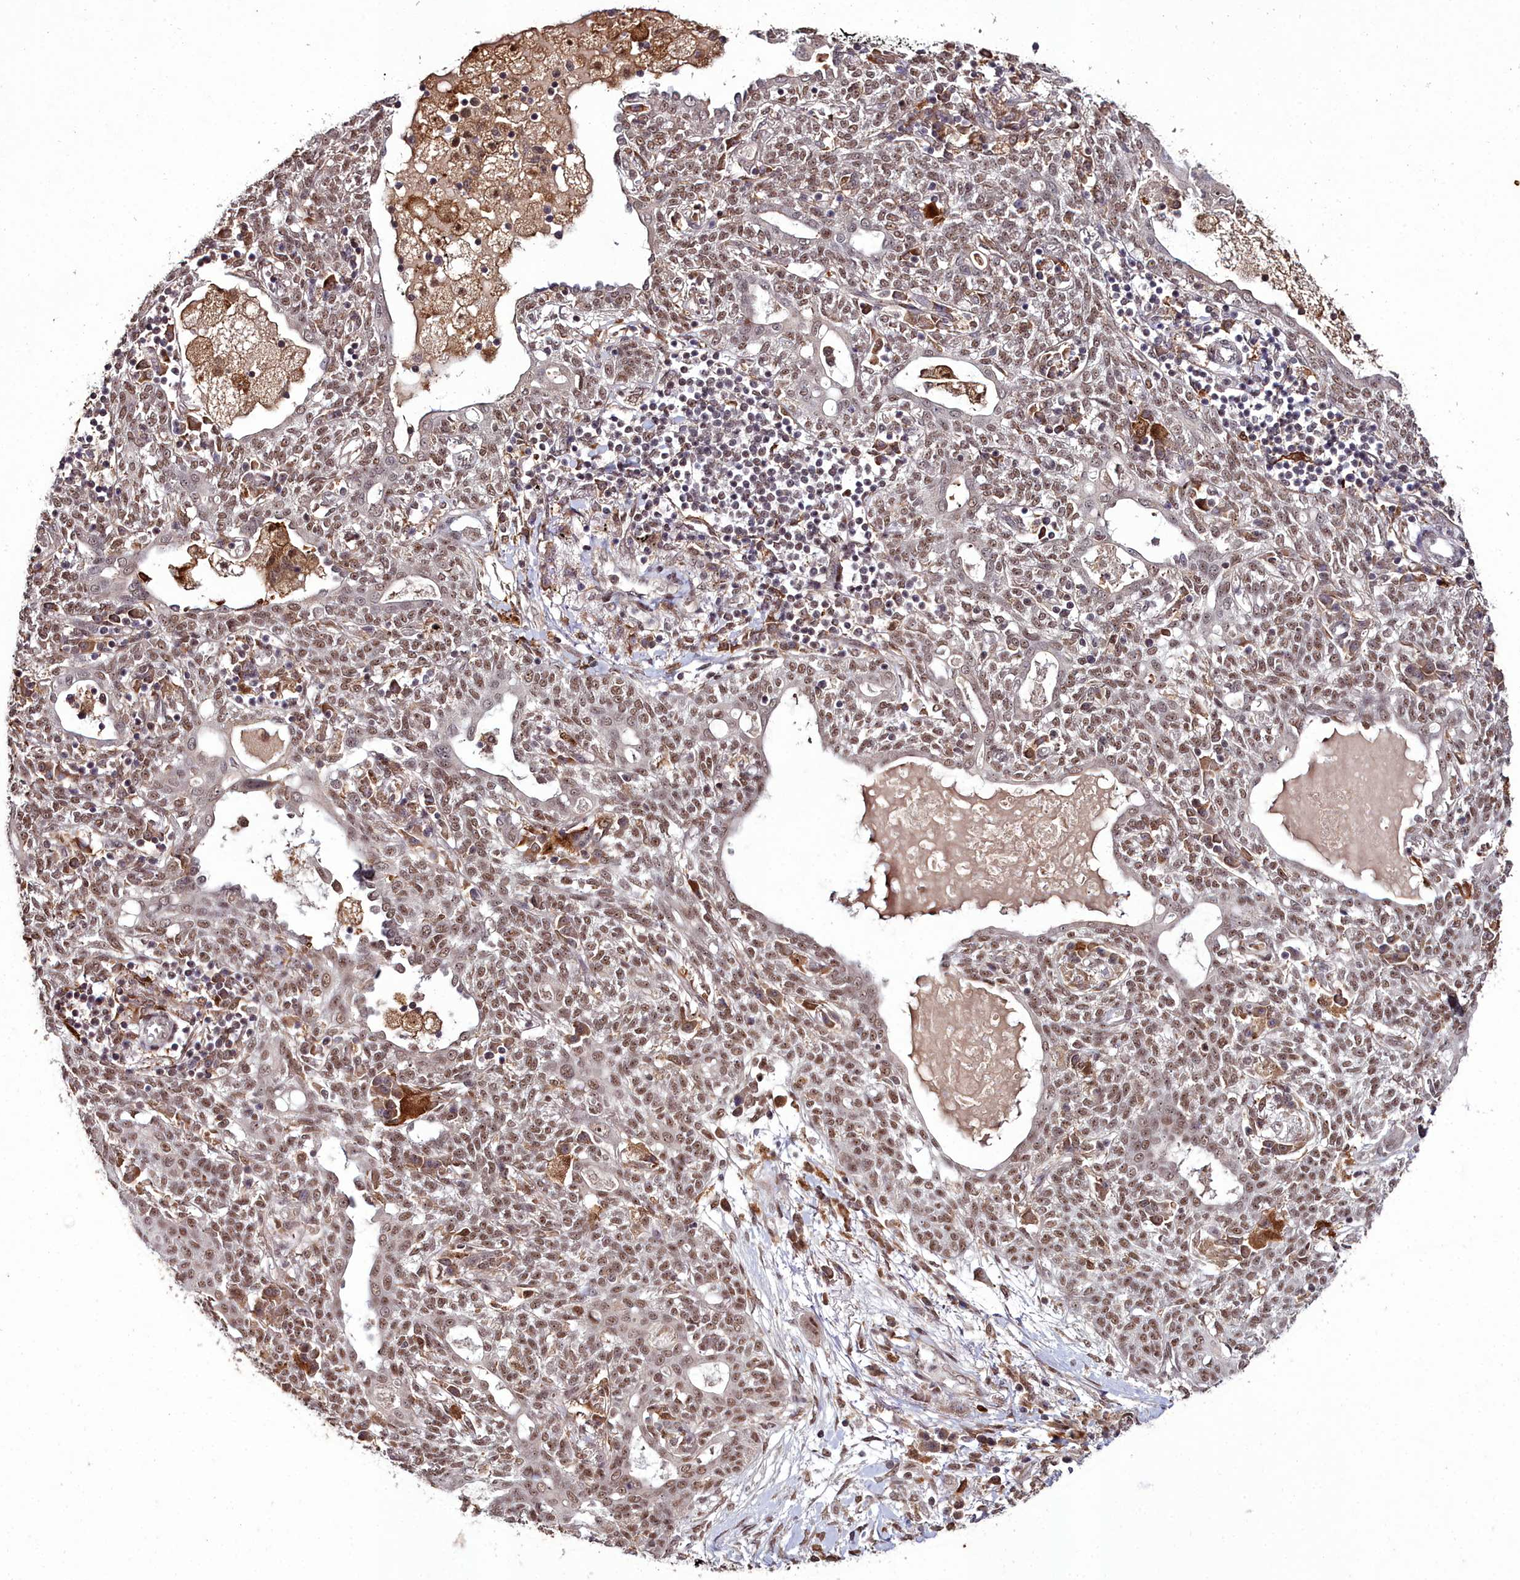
{"staining": {"intensity": "moderate", "quantity": ">75%", "location": "nuclear"}, "tissue": "lung cancer", "cell_type": "Tumor cells", "image_type": "cancer", "snomed": [{"axis": "morphology", "description": "Squamous cell carcinoma, NOS"}, {"axis": "topography", "description": "Lung"}], "caption": "This histopathology image demonstrates lung squamous cell carcinoma stained with immunohistochemistry to label a protein in brown. The nuclear of tumor cells show moderate positivity for the protein. Nuclei are counter-stained blue.", "gene": "CXXC1", "patient": {"sex": "female", "age": 70}}